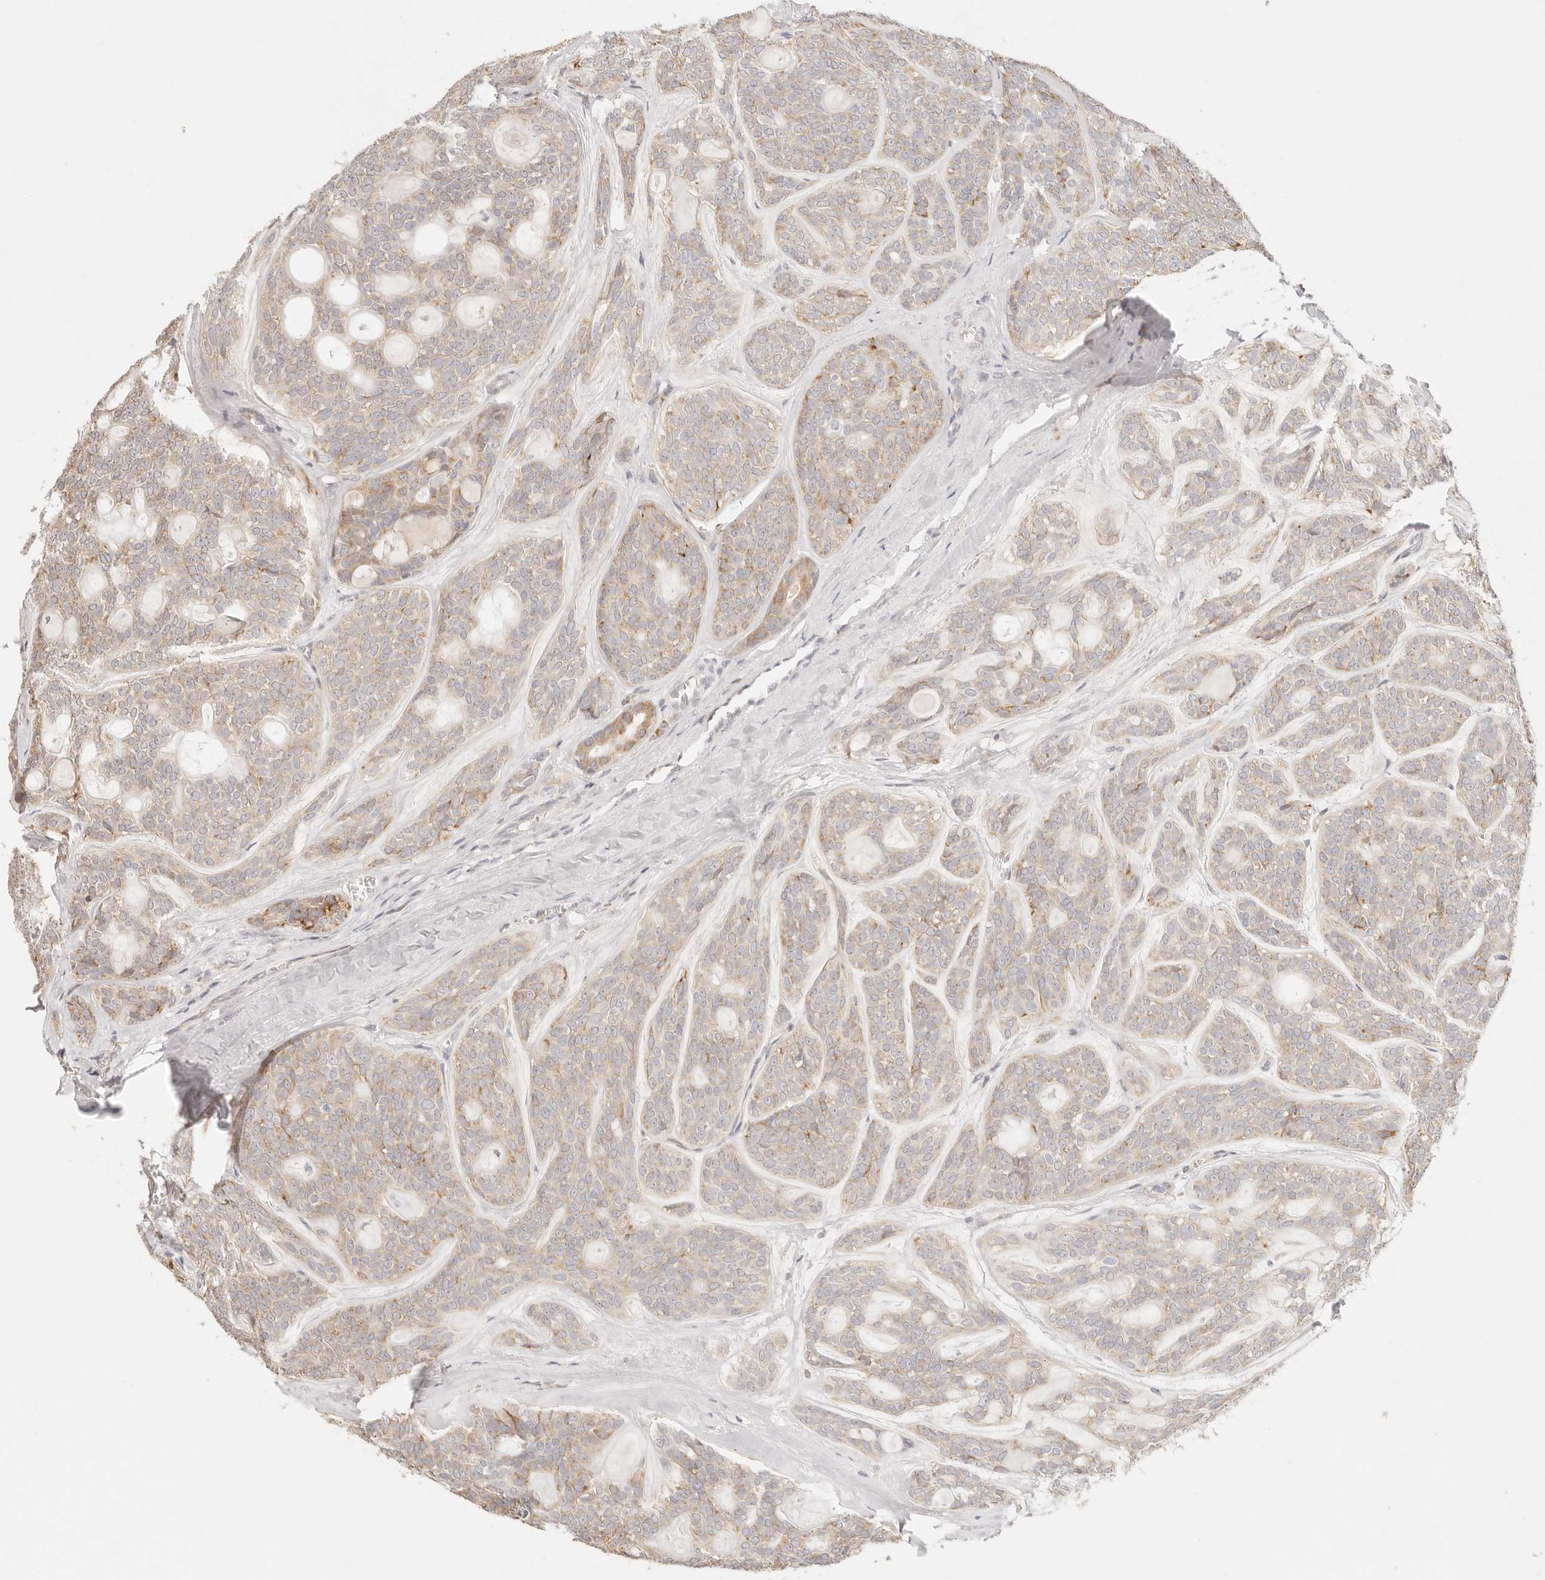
{"staining": {"intensity": "moderate", "quantity": "<25%", "location": "cytoplasmic/membranous"}, "tissue": "head and neck cancer", "cell_type": "Tumor cells", "image_type": "cancer", "snomed": [{"axis": "morphology", "description": "Adenocarcinoma, NOS"}, {"axis": "topography", "description": "Head-Neck"}], "caption": "Immunohistochemistry staining of head and neck cancer (adenocarcinoma), which demonstrates low levels of moderate cytoplasmic/membranous positivity in approximately <25% of tumor cells indicating moderate cytoplasmic/membranous protein positivity. The staining was performed using DAB (brown) for protein detection and nuclei were counterstained in hematoxylin (blue).", "gene": "GPR156", "patient": {"sex": "male", "age": 66}}